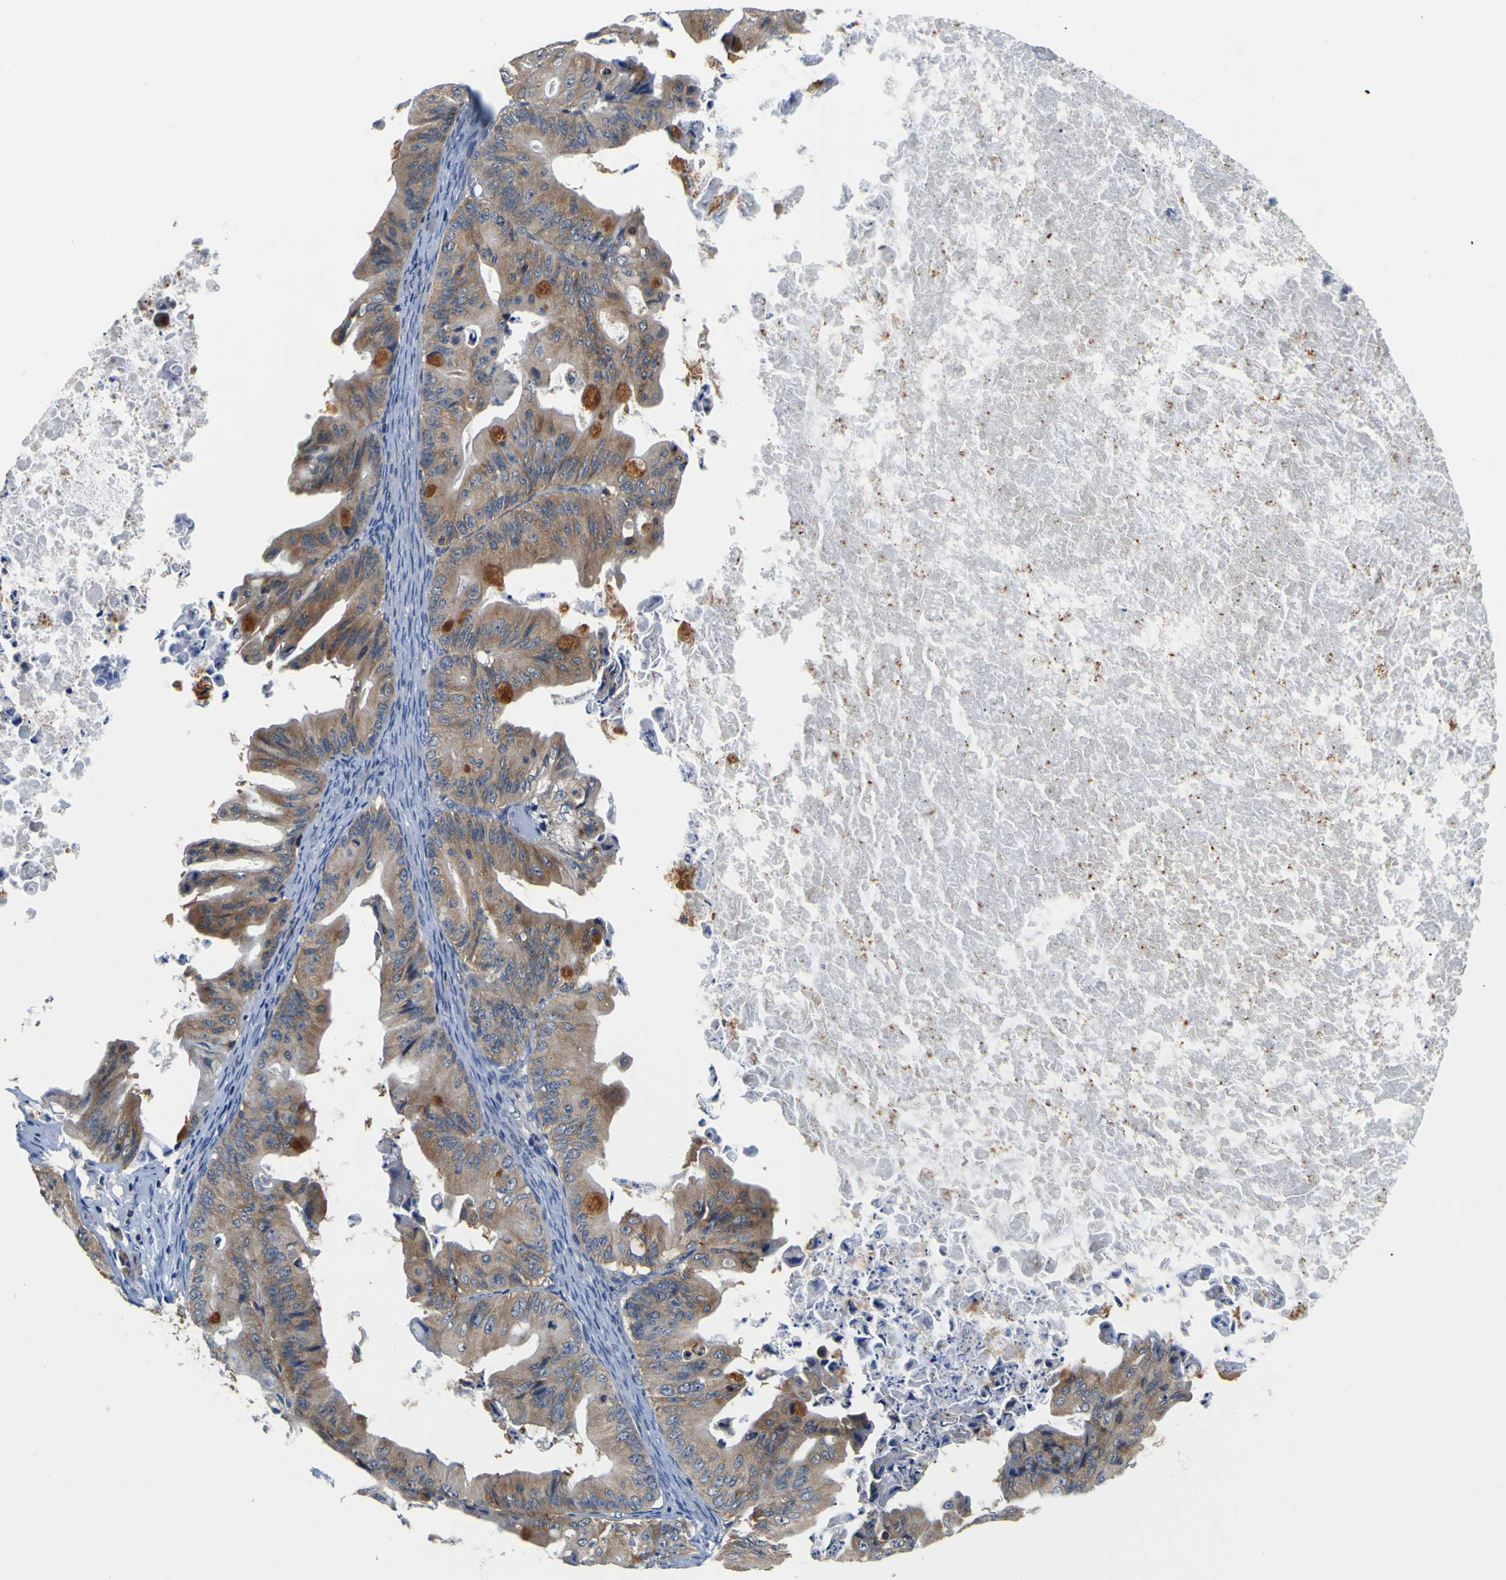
{"staining": {"intensity": "moderate", "quantity": ">75%", "location": "cytoplasmic/membranous"}, "tissue": "ovarian cancer", "cell_type": "Tumor cells", "image_type": "cancer", "snomed": [{"axis": "morphology", "description": "Cystadenocarcinoma, mucinous, NOS"}, {"axis": "topography", "description": "Ovary"}], "caption": "Immunohistochemical staining of mucinous cystadenocarcinoma (ovarian) displays moderate cytoplasmic/membranous protein positivity in about >75% of tumor cells.", "gene": "TNIK", "patient": {"sex": "female", "age": 37}}